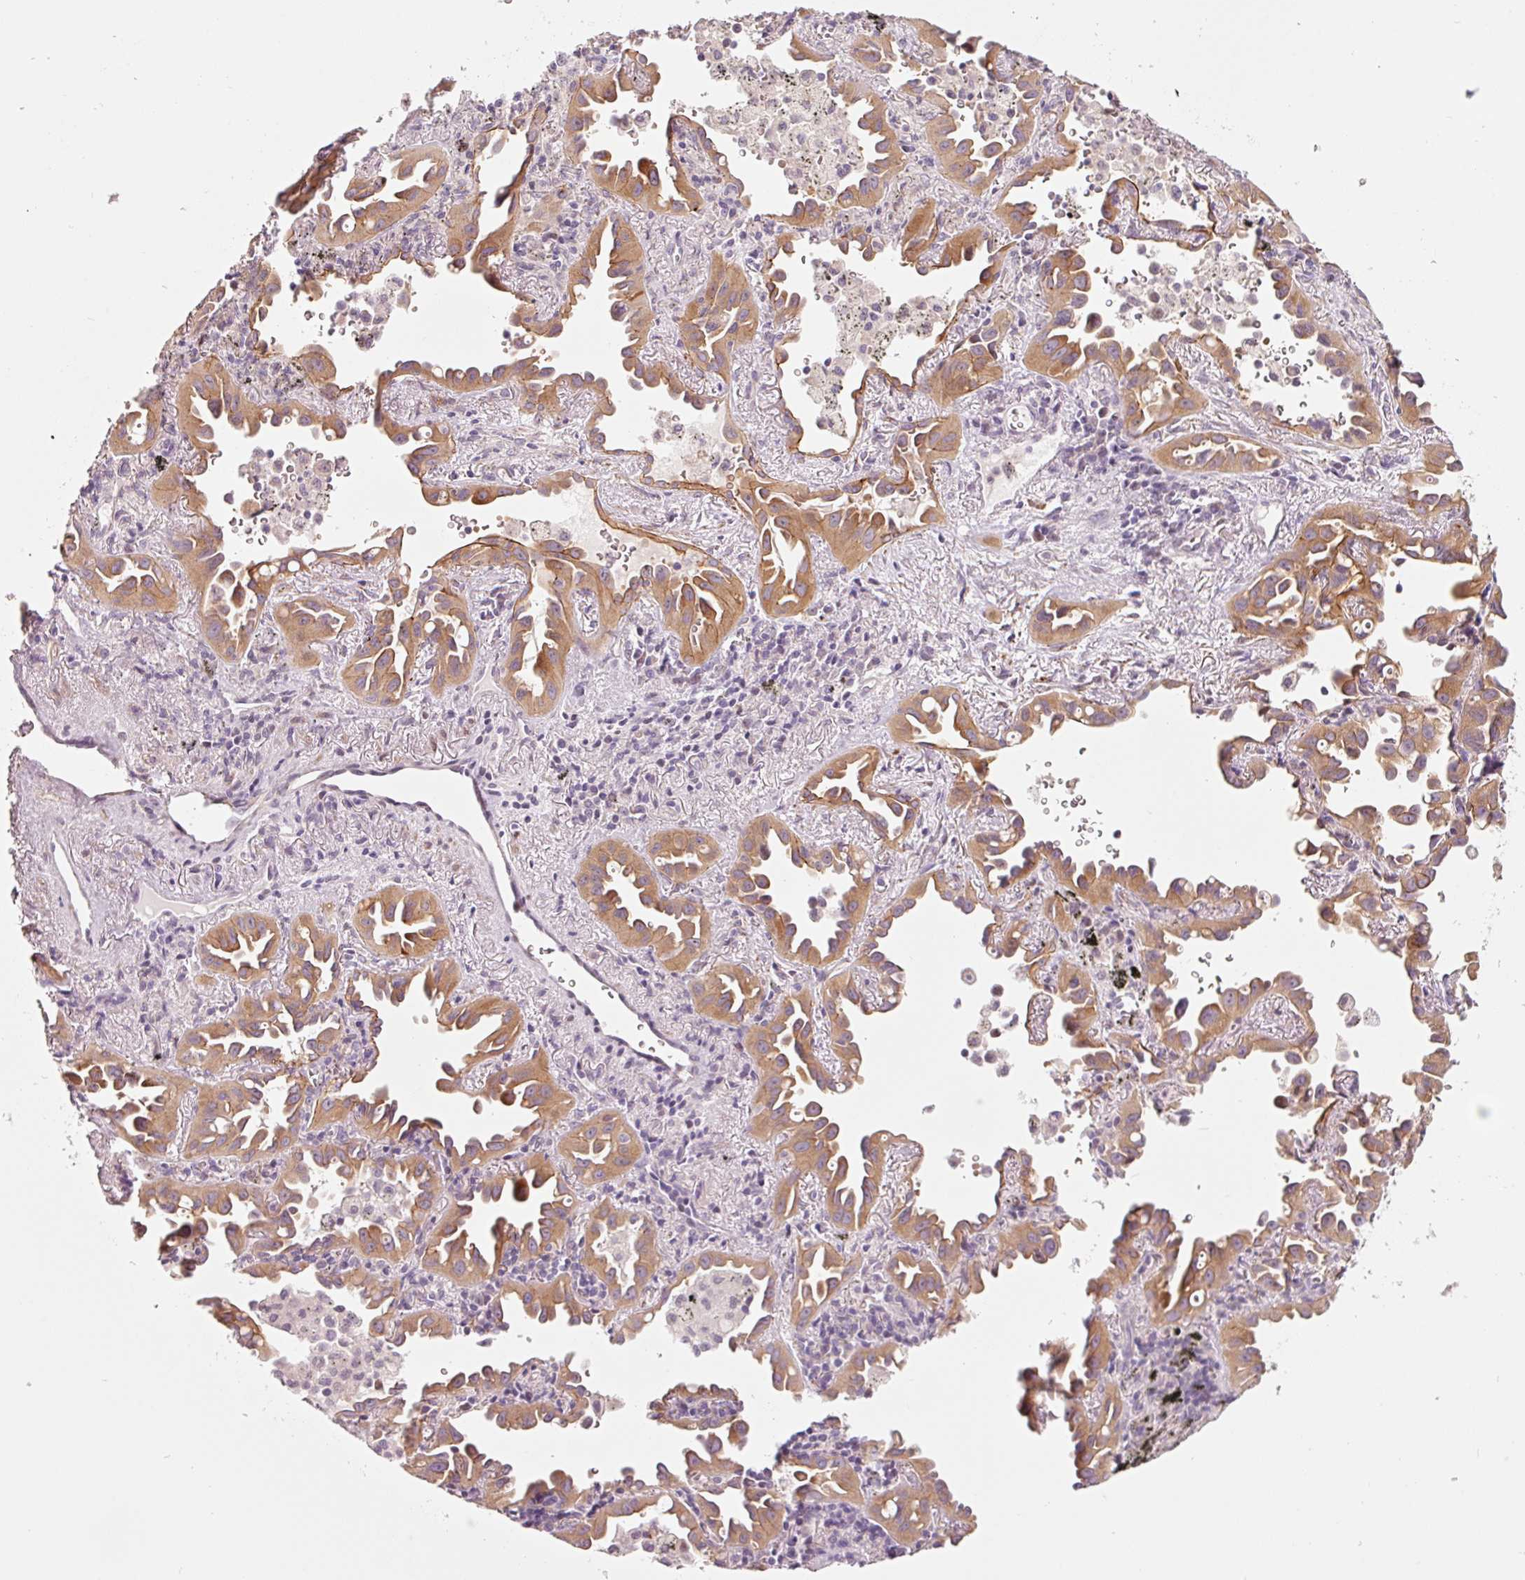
{"staining": {"intensity": "moderate", "quantity": ">75%", "location": "cytoplasmic/membranous"}, "tissue": "lung cancer", "cell_type": "Tumor cells", "image_type": "cancer", "snomed": [{"axis": "morphology", "description": "Adenocarcinoma, NOS"}, {"axis": "topography", "description": "Lung"}], "caption": "Moderate cytoplasmic/membranous expression for a protein is identified in about >75% of tumor cells of adenocarcinoma (lung) using IHC.", "gene": "DAPP1", "patient": {"sex": "male", "age": 68}}